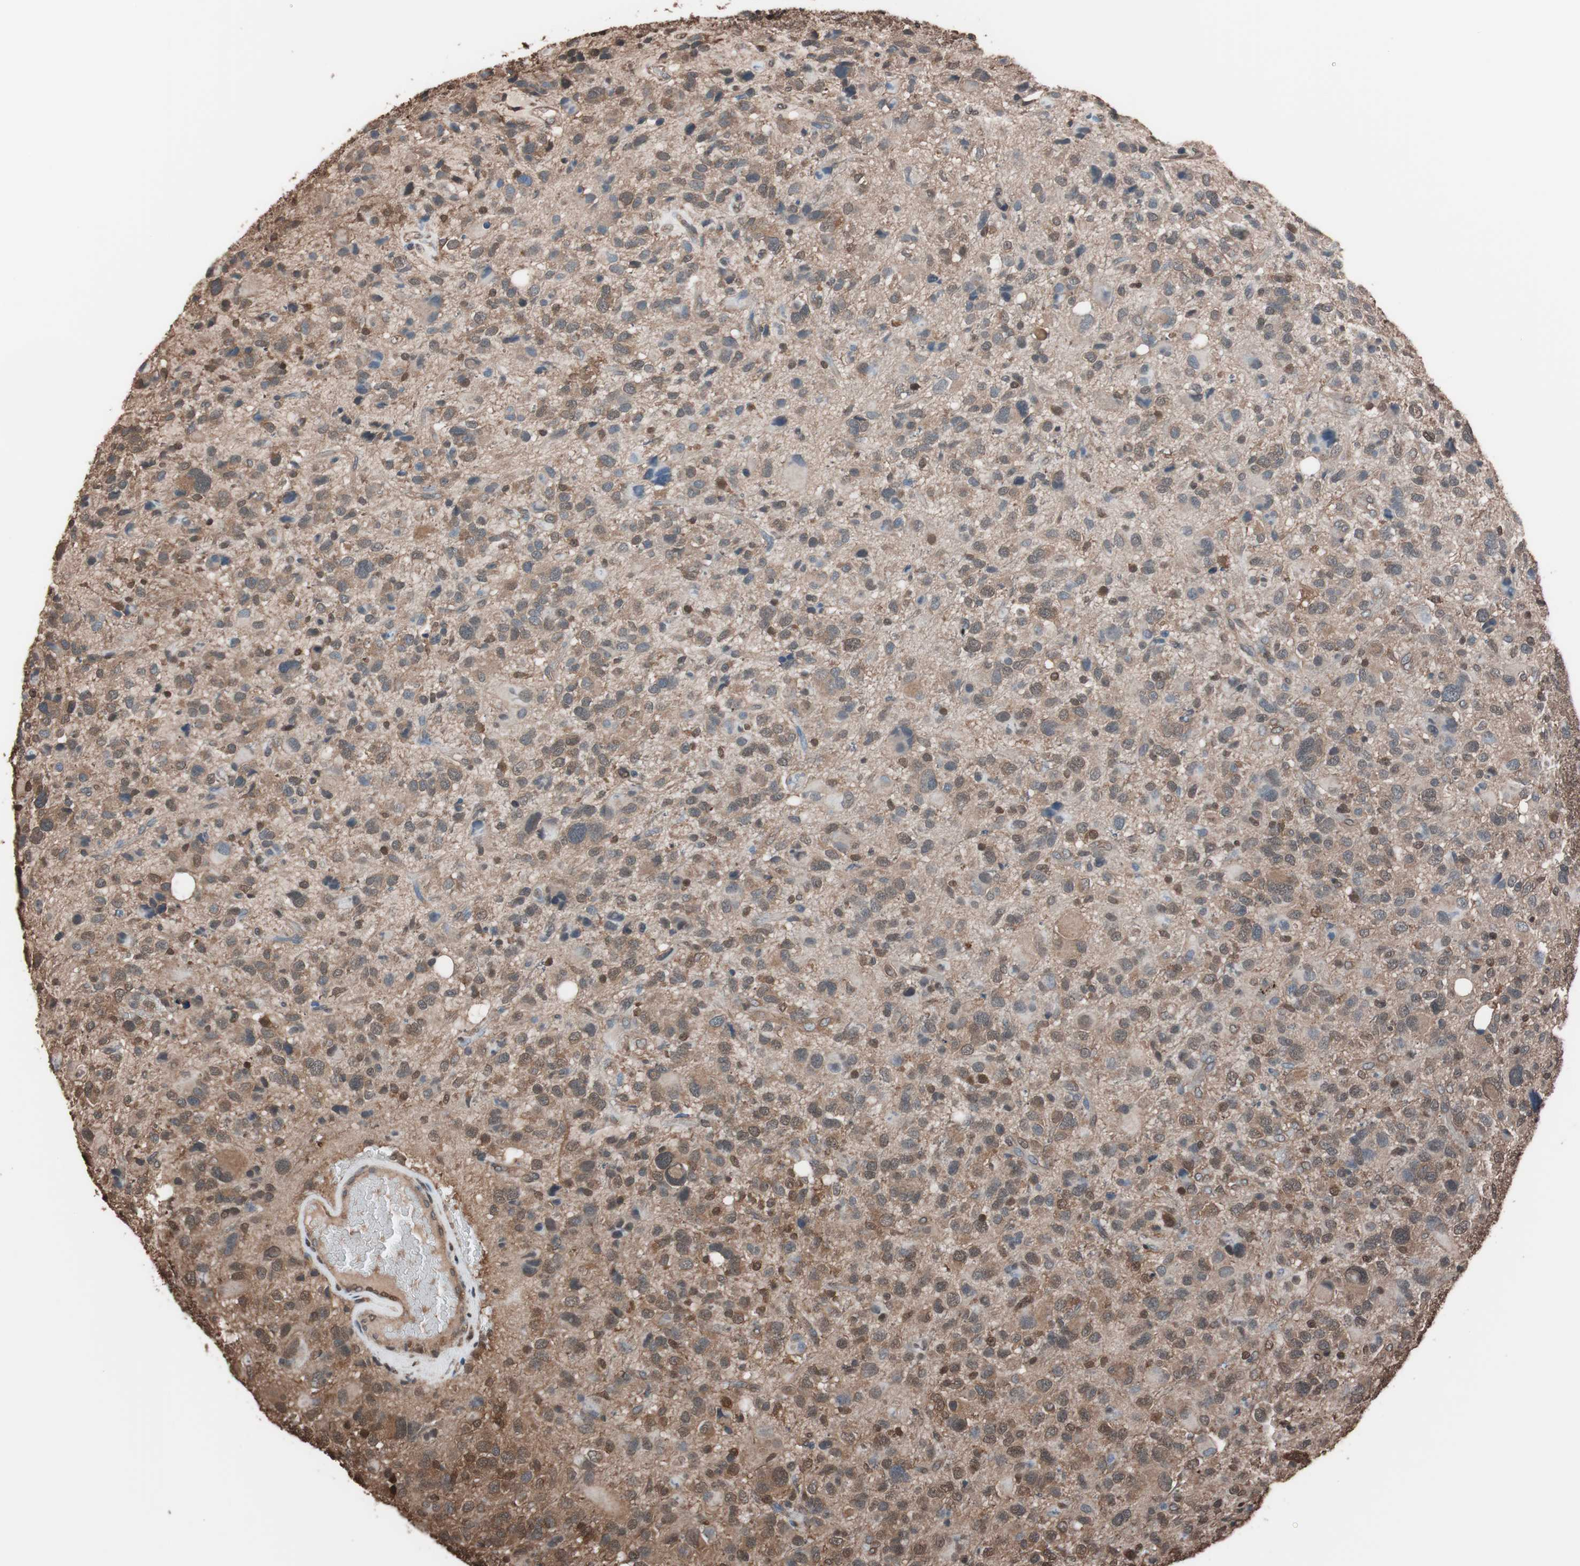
{"staining": {"intensity": "moderate", "quantity": "<25%", "location": "cytoplasmic/membranous"}, "tissue": "glioma", "cell_type": "Tumor cells", "image_type": "cancer", "snomed": [{"axis": "morphology", "description": "Glioma, malignant, High grade"}, {"axis": "topography", "description": "Brain"}], "caption": "Immunohistochemistry (IHC) of human glioma exhibits low levels of moderate cytoplasmic/membranous staining in about <25% of tumor cells.", "gene": "CALM2", "patient": {"sex": "male", "age": 48}}